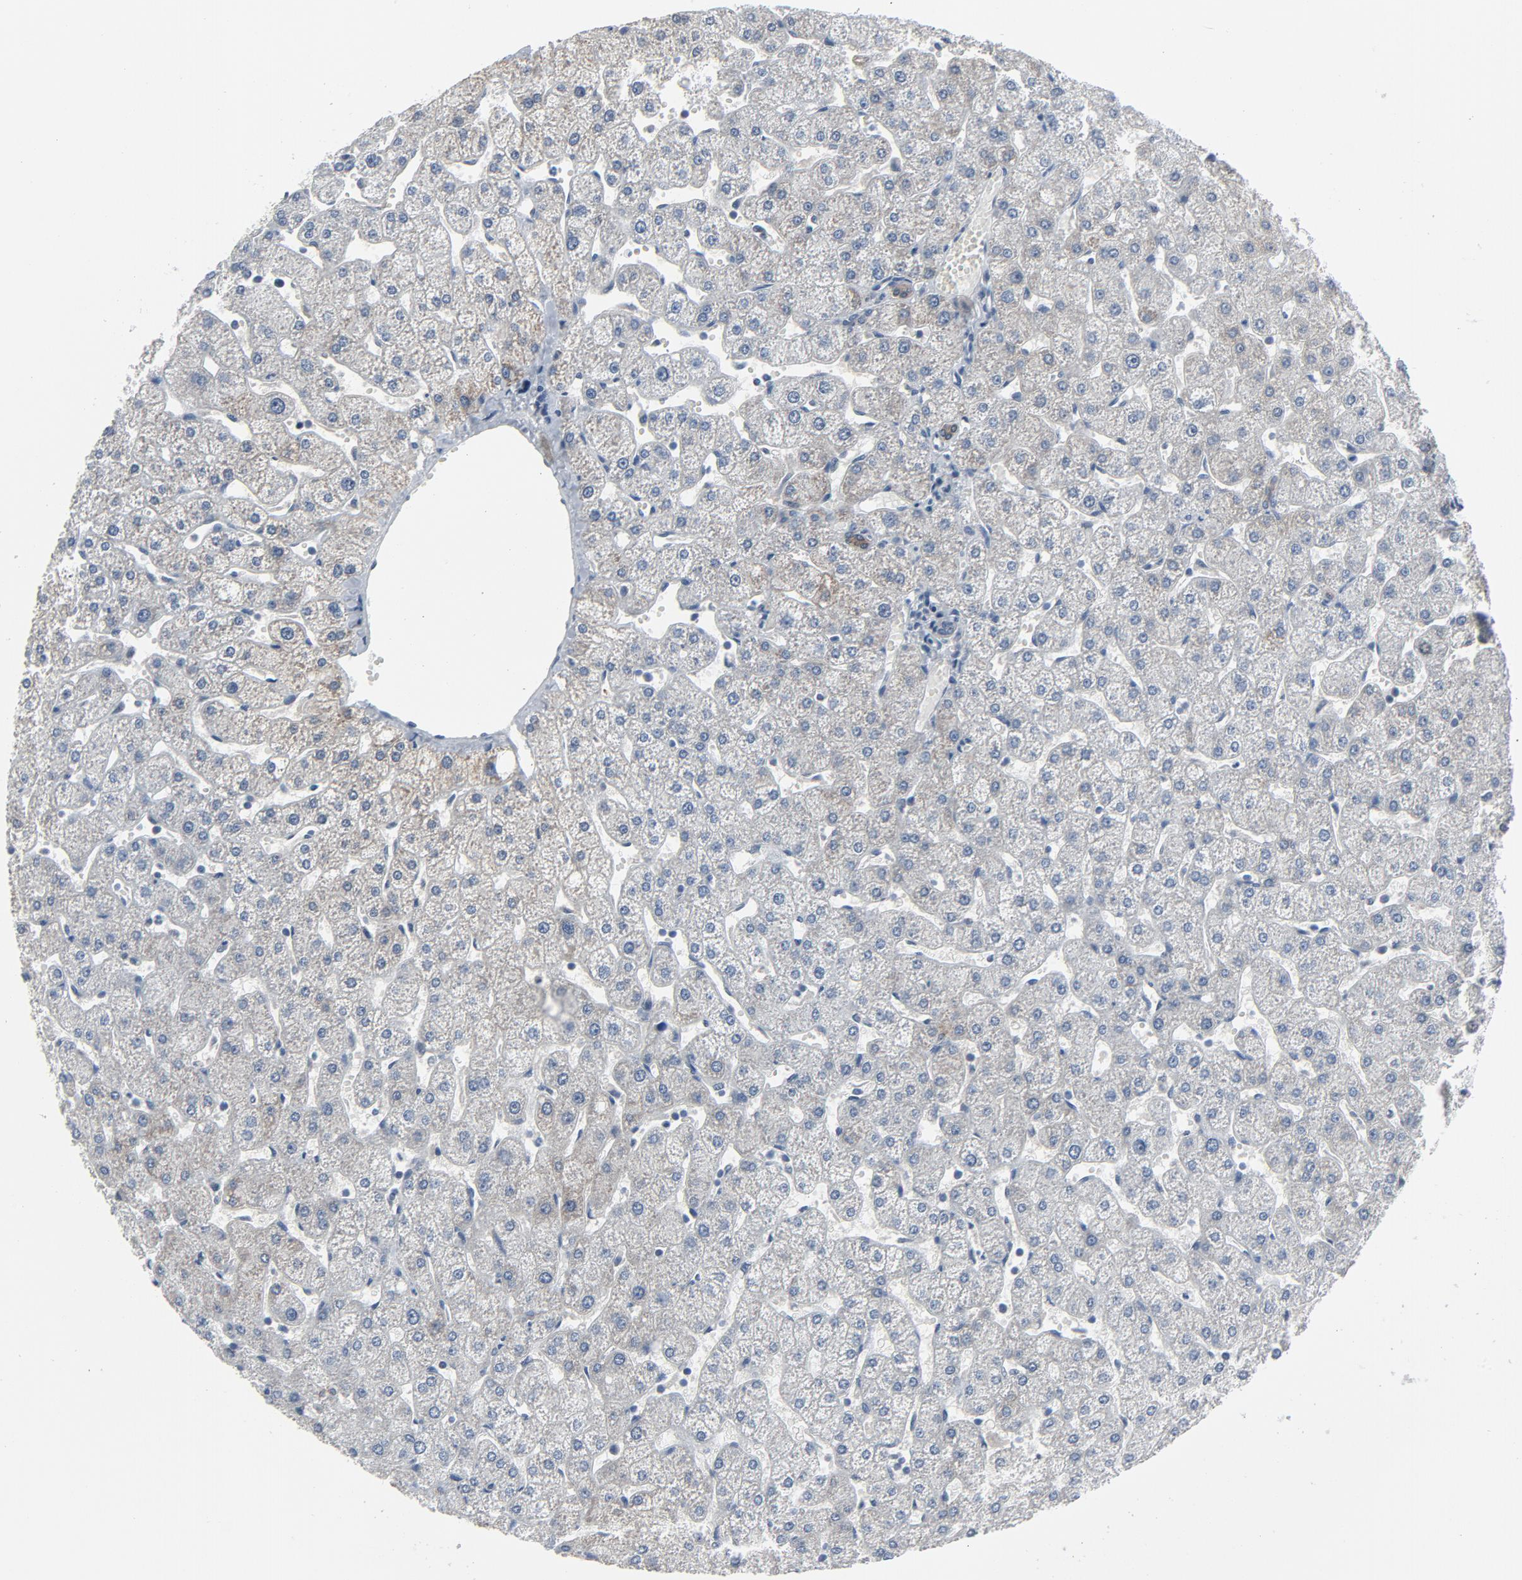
{"staining": {"intensity": "weak", "quantity": "25%-75%", "location": "cytoplasmic/membranous"}, "tissue": "liver", "cell_type": "Cholangiocytes", "image_type": "normal", "snomed": [{"axis": "morphology", "description": "Normal tissue, NOS"}, {"axis": "topography", "description": "Liver"}], "caption": "Cholangiocytes demonstrate low levels of weak cytoplasmic/membranous positivity in approximately 25%-75% of cells in normal human liver.", "gene": "GPX2", "patient": {"sex": "male", "age": 67}}